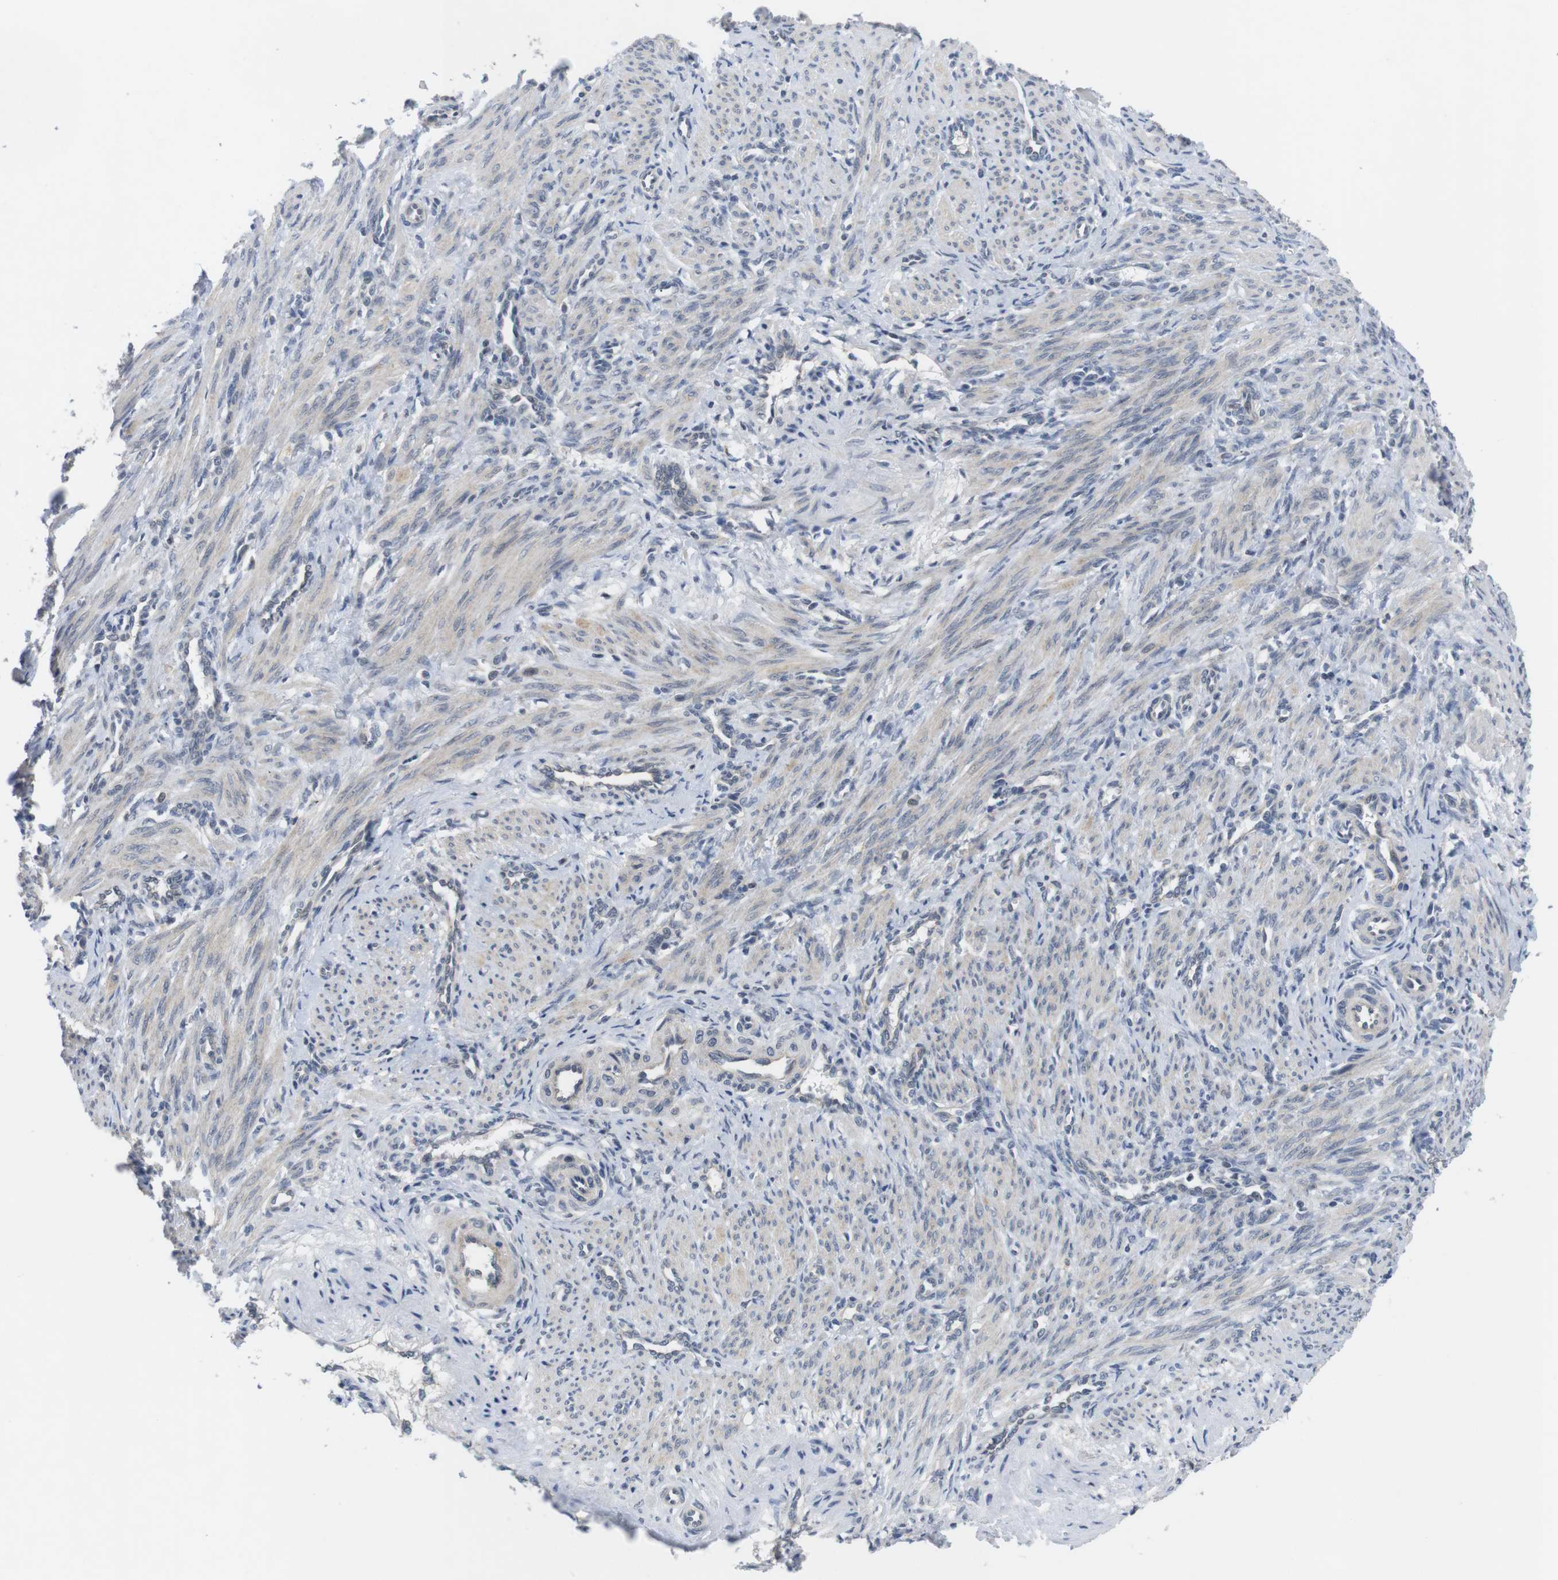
{"staining": {"intensity": "weak", "quantity": "25%-75%", "location": "cytoplasmic/membranous,nuclear"}, "tissue": "smooth muscle", "cell_type": "Smooth muscle cells", "image_type": "normal", "snomed": [{"axis": "morphology", "description": "Normal tissue, NOS"}, {"axis": "topography", "description": "Endometrium"}], "caption": "IHC staining of normal smooth muscle, which demonstrates low levels of weak cytoplasmic/membranous,nuclear staining in about 25%-75% of smooth muscle cells indicating weak cytoplasmic/membranous,nuclear protein expression. The staining was performed using DAB (brown) for protein detection and nuclei were counterstained in hematoxylin (blue).", "gene": "NECTIN1", "patient": {"sex": "female", "age": 33}}